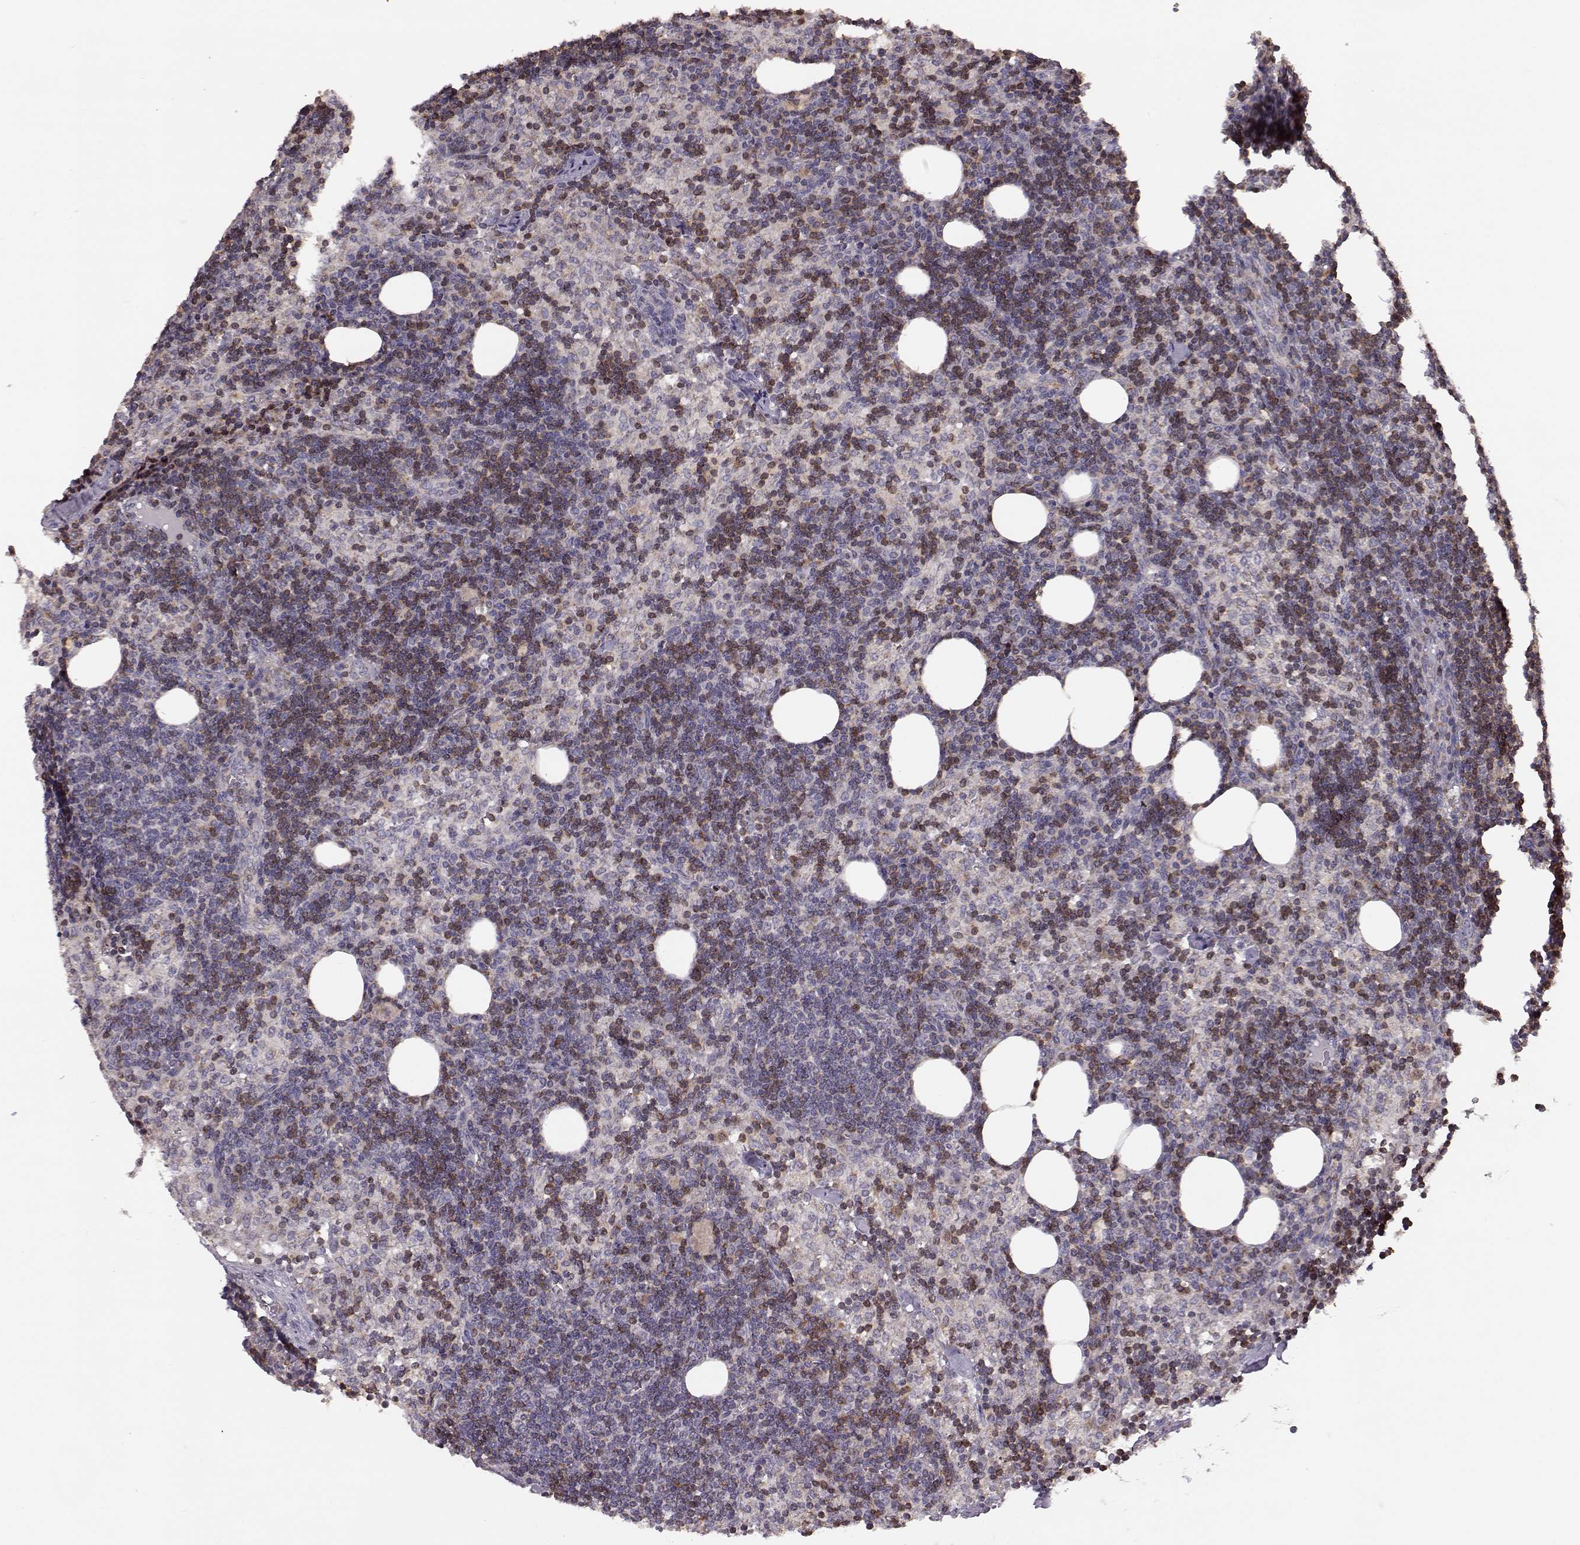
{"staining": {"intensity": "strong", "quantity": ">75%", "location": "cytoplasmic/membranous"}, "tissue": "lymph node", "cell_type": "Germinal center cells", "image_type": "normal", "snomed": [{"axis": "morphology", "description": "Normal tissue, NOS"}, {"axis": "topography", "description": "Lymph node"}], "caption": "Immunohistochemical staining of normal human lymph node shows high levels of strong cytoplasmic/membranous positivity in about >75% of germinal center cells.", "gene": "GRAP2", "patient": {"sex": "female", "age": 52}}